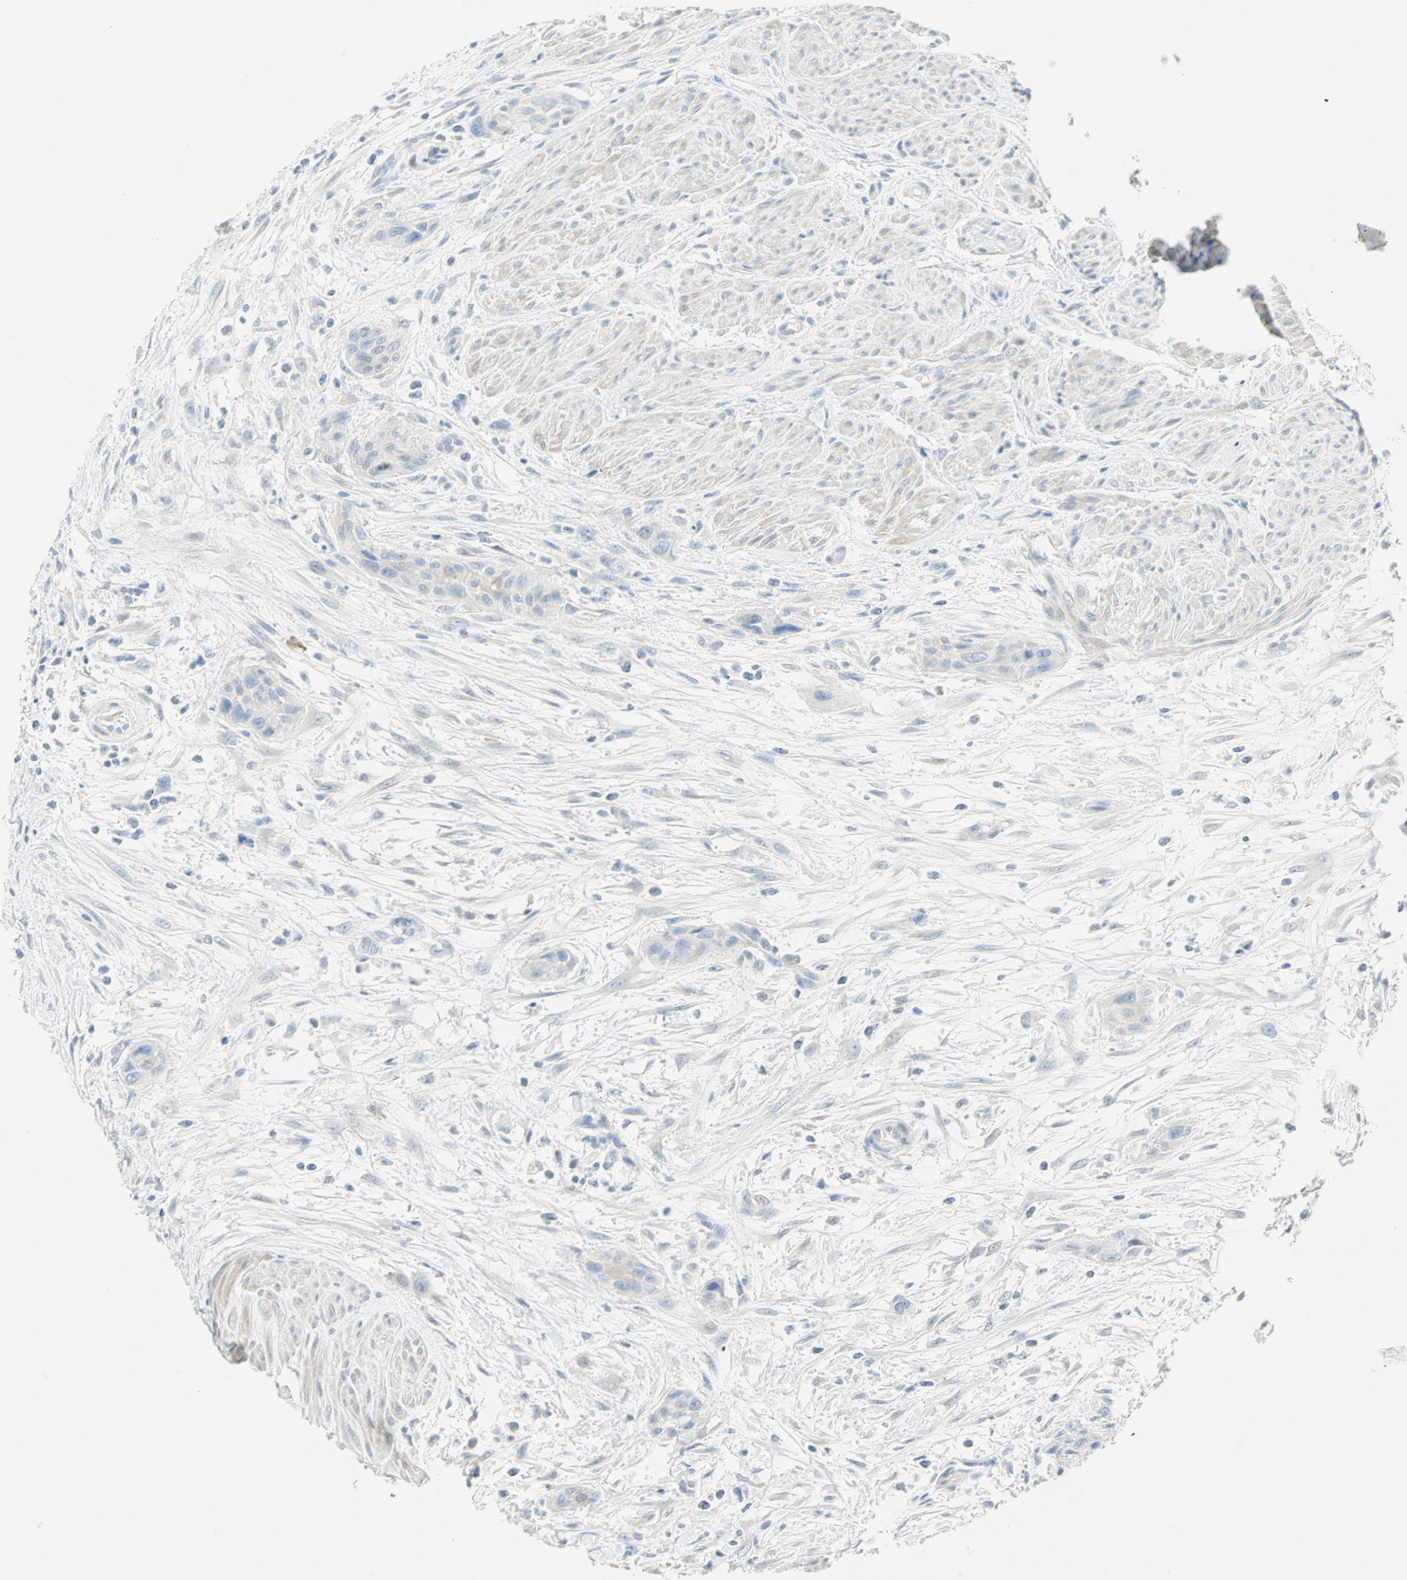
{"staining": {"intensity": "weak", "quantity": "<25%", "location": "cytoplasmic/membranous"}, "tissue": "urothelial cancer", "cell_type": "Tumor cells", "image_type": "cancer", "snomed": [{"axis": "morphology", "description": "Urothelial carcinoma, High grade"}, {"axis": "topography", "description": "Urinary bladder"}], "caption": "The immunohistochemistry photomicrograph has no significant staining in tumor cells of high-grade urothelial carcinoma tissue.", "gene": "ATF6", "patient": {"sex": "male", "age": 35}}